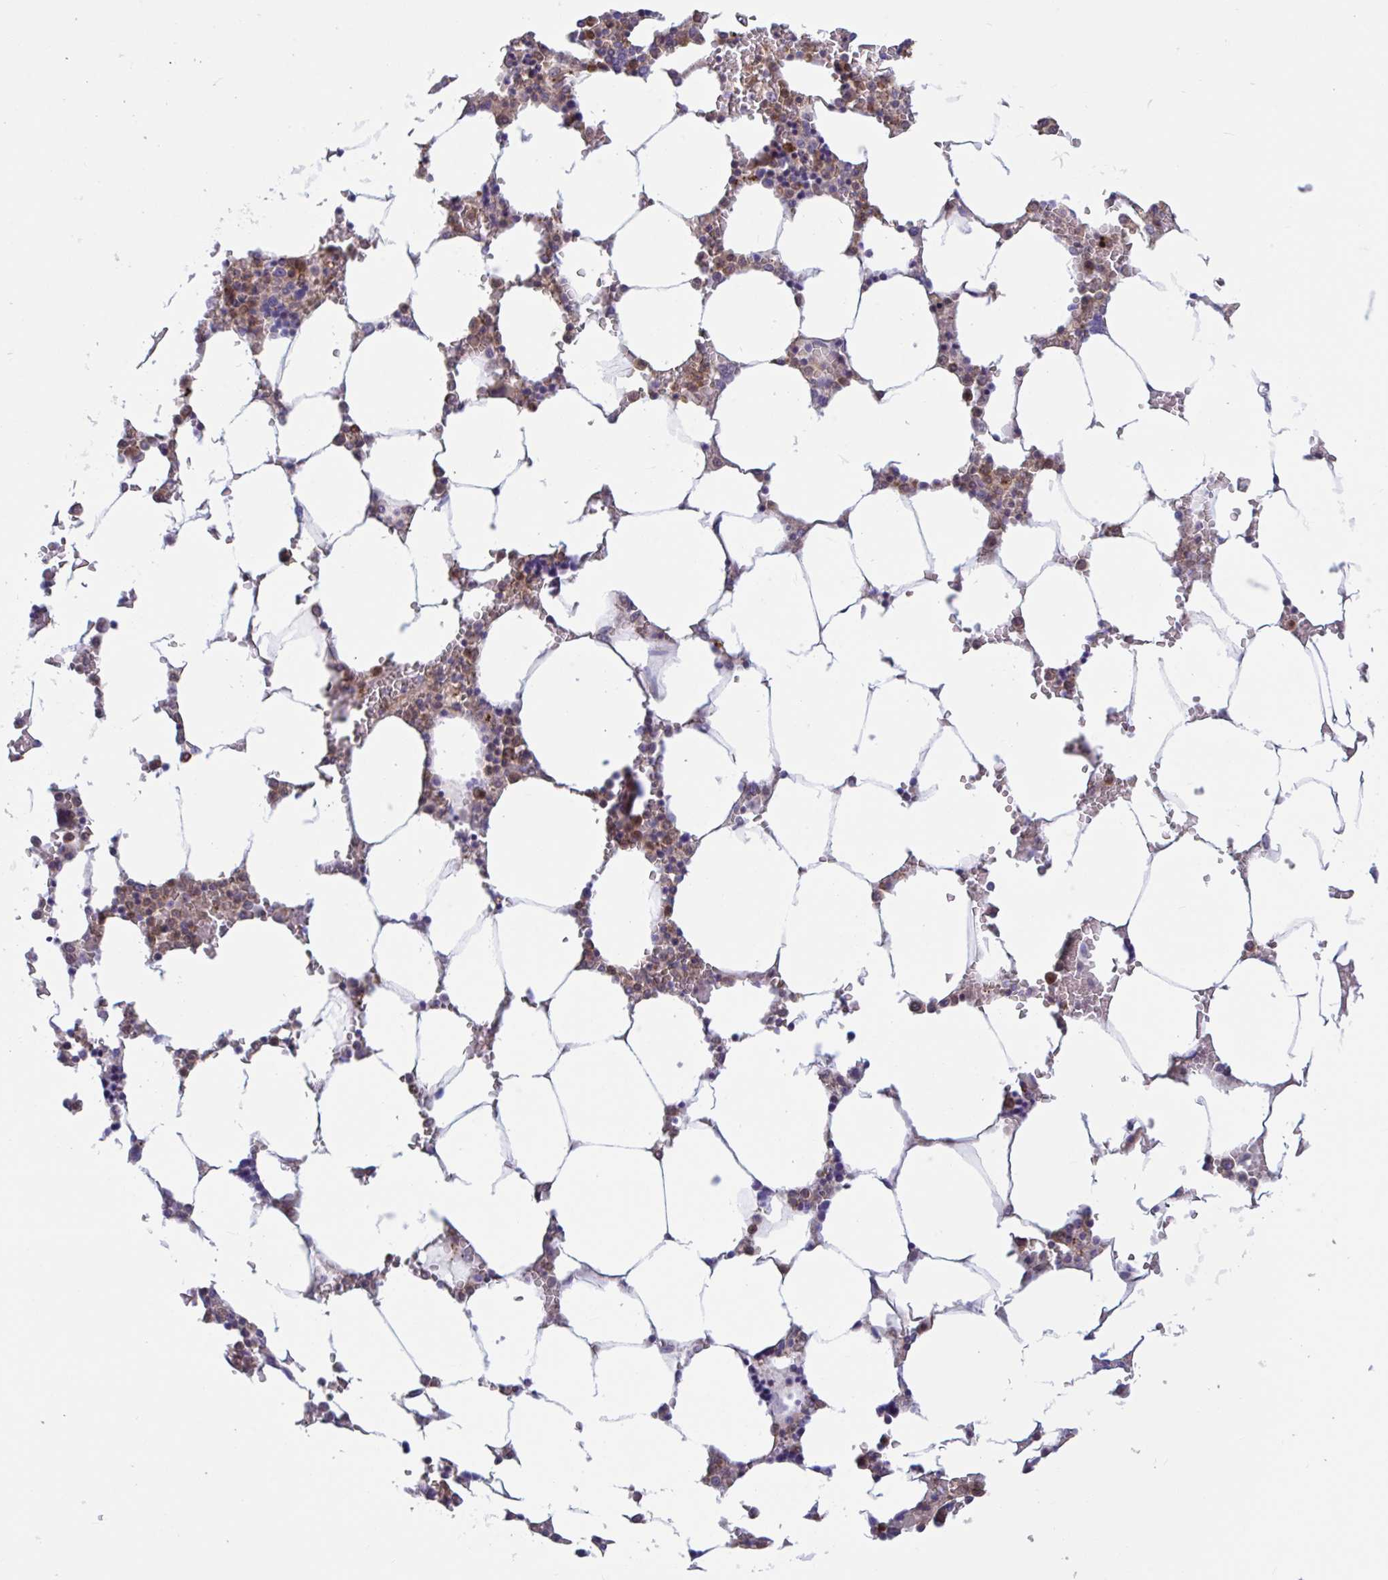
{"staining": {"intensity": "moderate", "quantity": "25%-75%", "location": "cytoplasmic/membranous"}, "tissue": "bone marrow", "cell_type": "Hematopoietic cells", "image_type": "normal", "snomed": [{"axis": "morphology", "description": "Normal tissue, NOS"}, {"axis": "topography", "description": "Bone marrow"}], "caption": "Protein positivity by immunohistochemistry (IHC) shows moderate cytoplasmic/membranous positivity in approximately 25%-75% of hematopoietic cells in benign bone marrow.", "gene": "LMNTD2", "patient": {"sex": "male", "age": 64}}